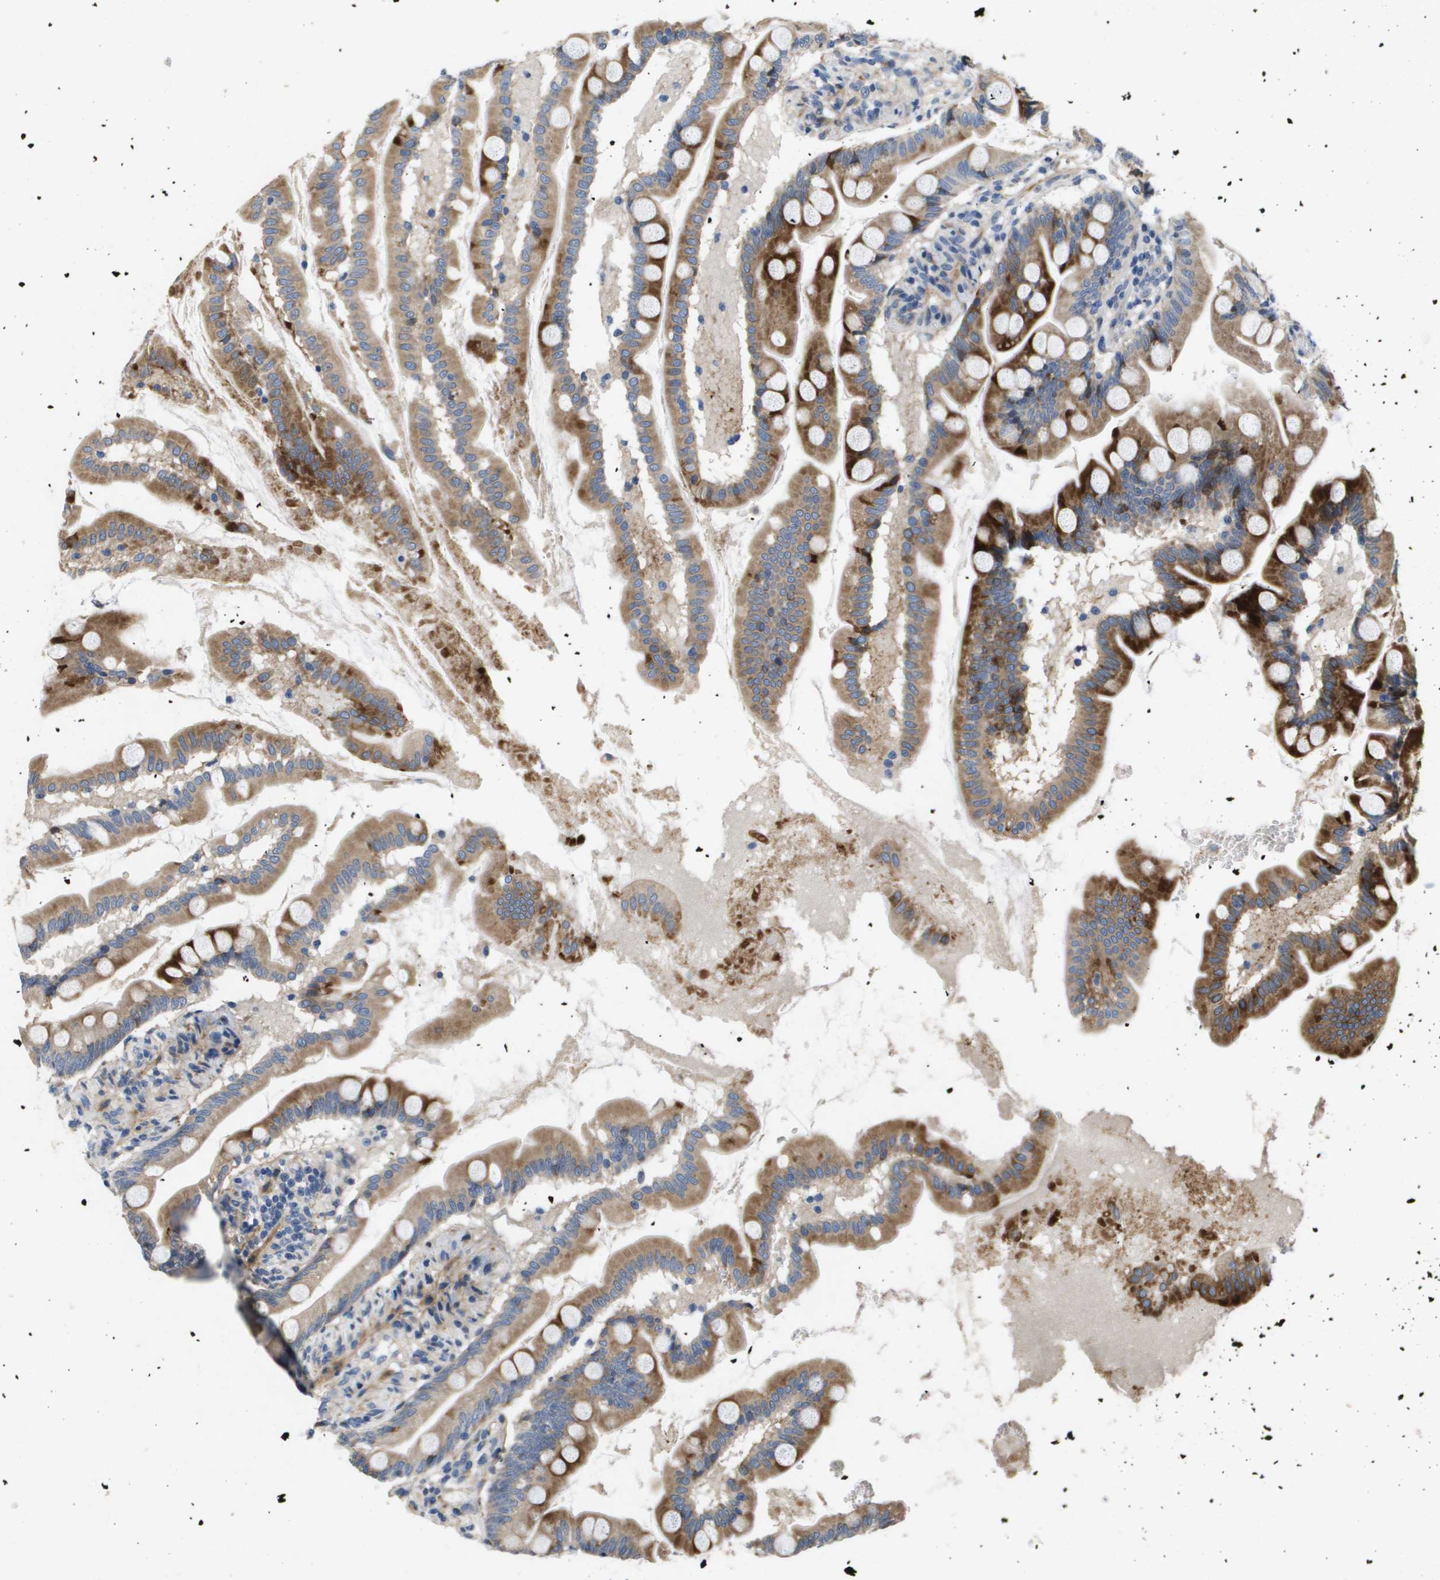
{"staining": {"intensity": "strong", "quantity": ">75%", "location": "cytoplasmic/membranous"}, "tissue": "small intestine", "cell_type": "Glandular cells", "image_type": "normal", "snomed": [{"axis": "morphology", "description": "Normal tissue, NOS"}, {"axis": "topography", "description": "Small intestine"}], "caption": "Immunohistochemistry (IHC) (DAB (3,3'-diaminobenzidine)) staining of normal human small intestine exhibits strong cytoplasmic/membranous protein staining in approximately >75% of glandular cells.", "gene": "ENTPD2", "patient": {"sex": "female", "age": 56}}